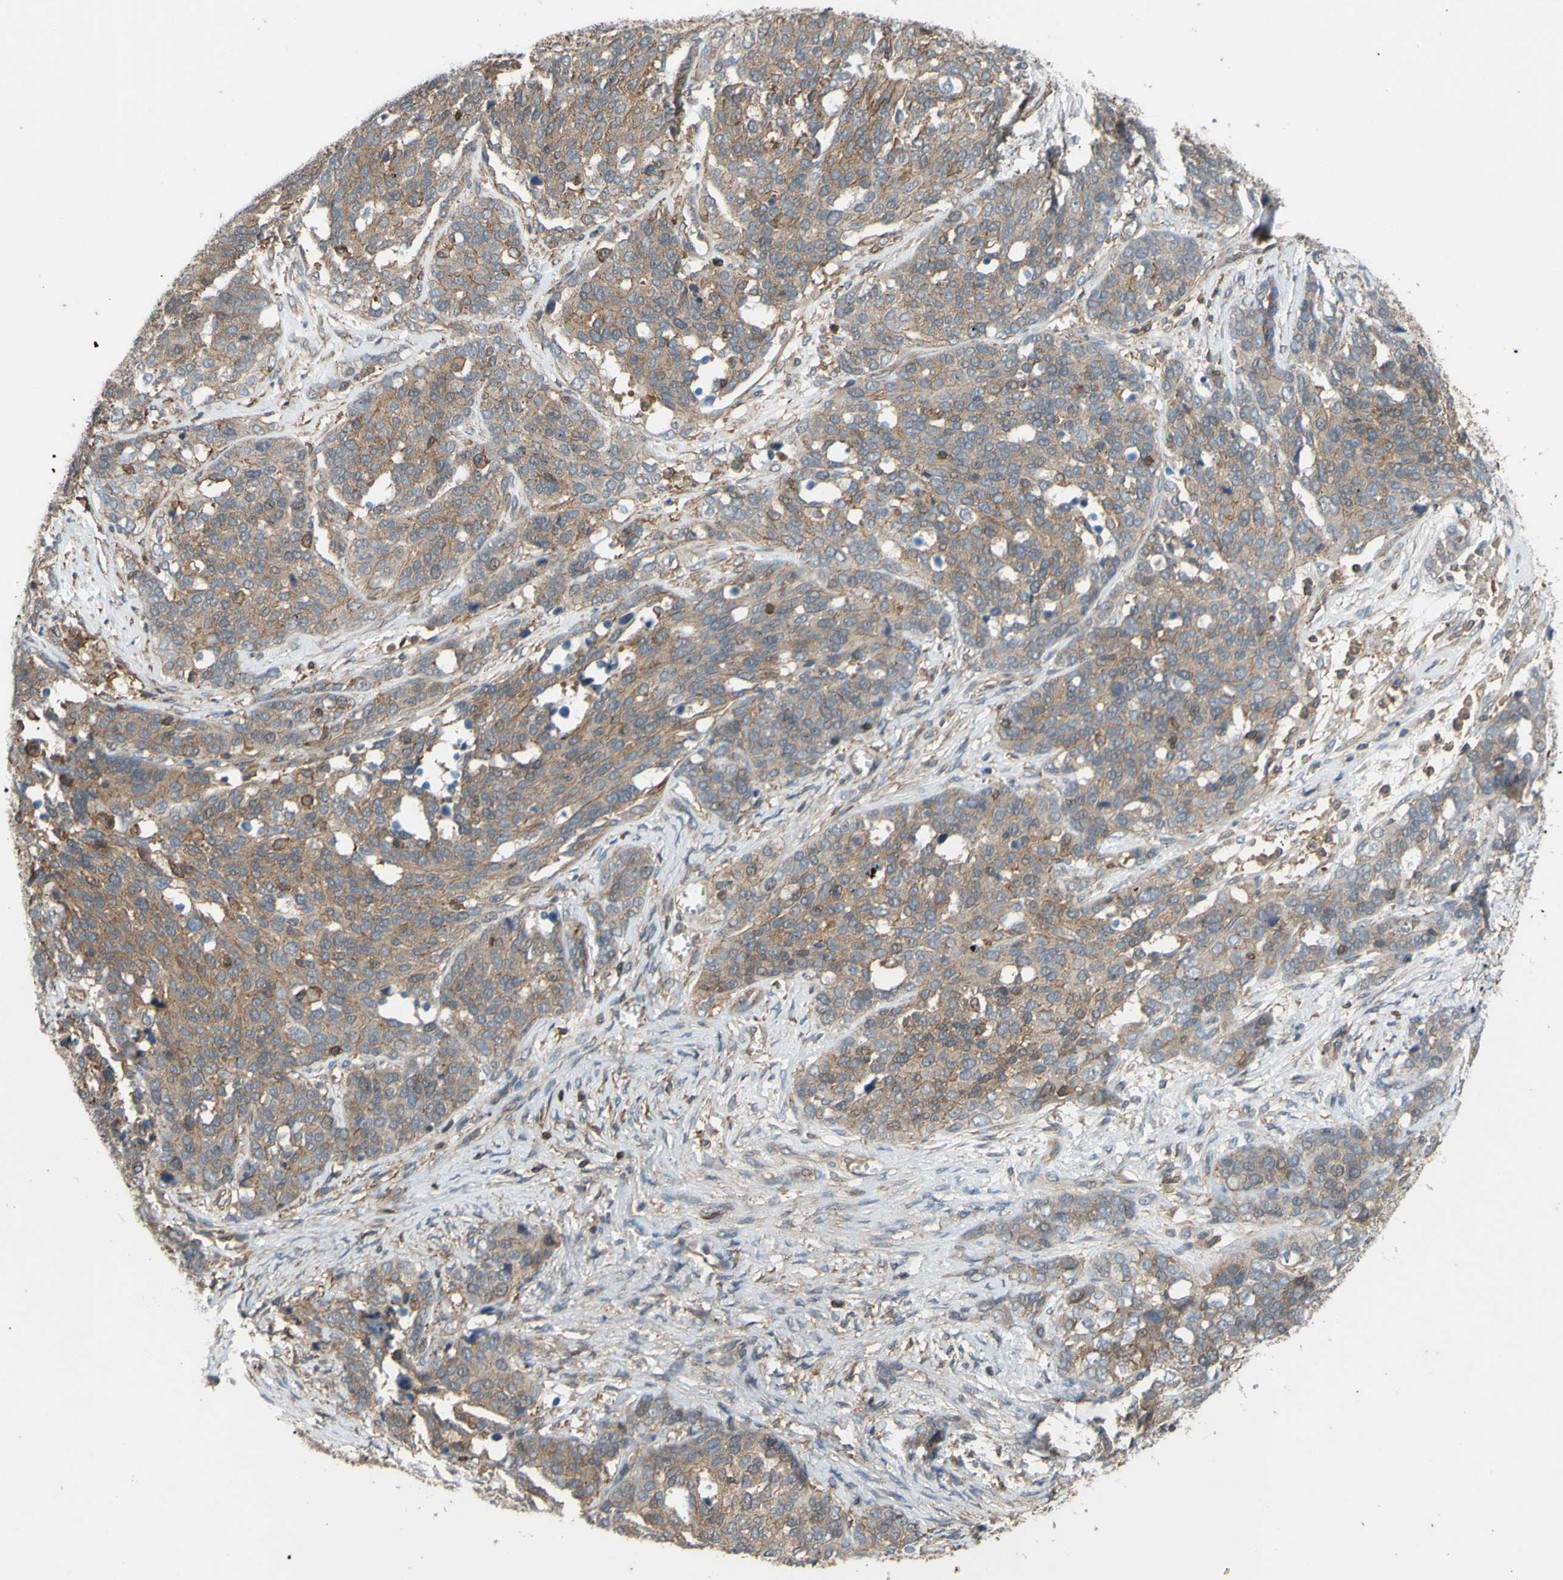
{"staining": {"intensity": "moderate", "quantity": ">75%", "location": "cytoplasmic/membranous"}, "tissue": "ovarian cancer", "cell_type": "Tumor cells", "image_type": "cancer", "snomed": [{"axis": "morphology", "description": "Cystadenocarcinoma, serous, NOS"}, {"axis": "topography", "description": "Ovary"}], "caption": "Moderate cytoplasmic/membranous expression for a protein is appreciated in approximately >75% of tumor cells of ovarian cancer (serous cystadenocarcinoma) using immunohistochemistry (IHC).", "gene": "ADD3", "patient": {"sex": "female", "age": 44}}